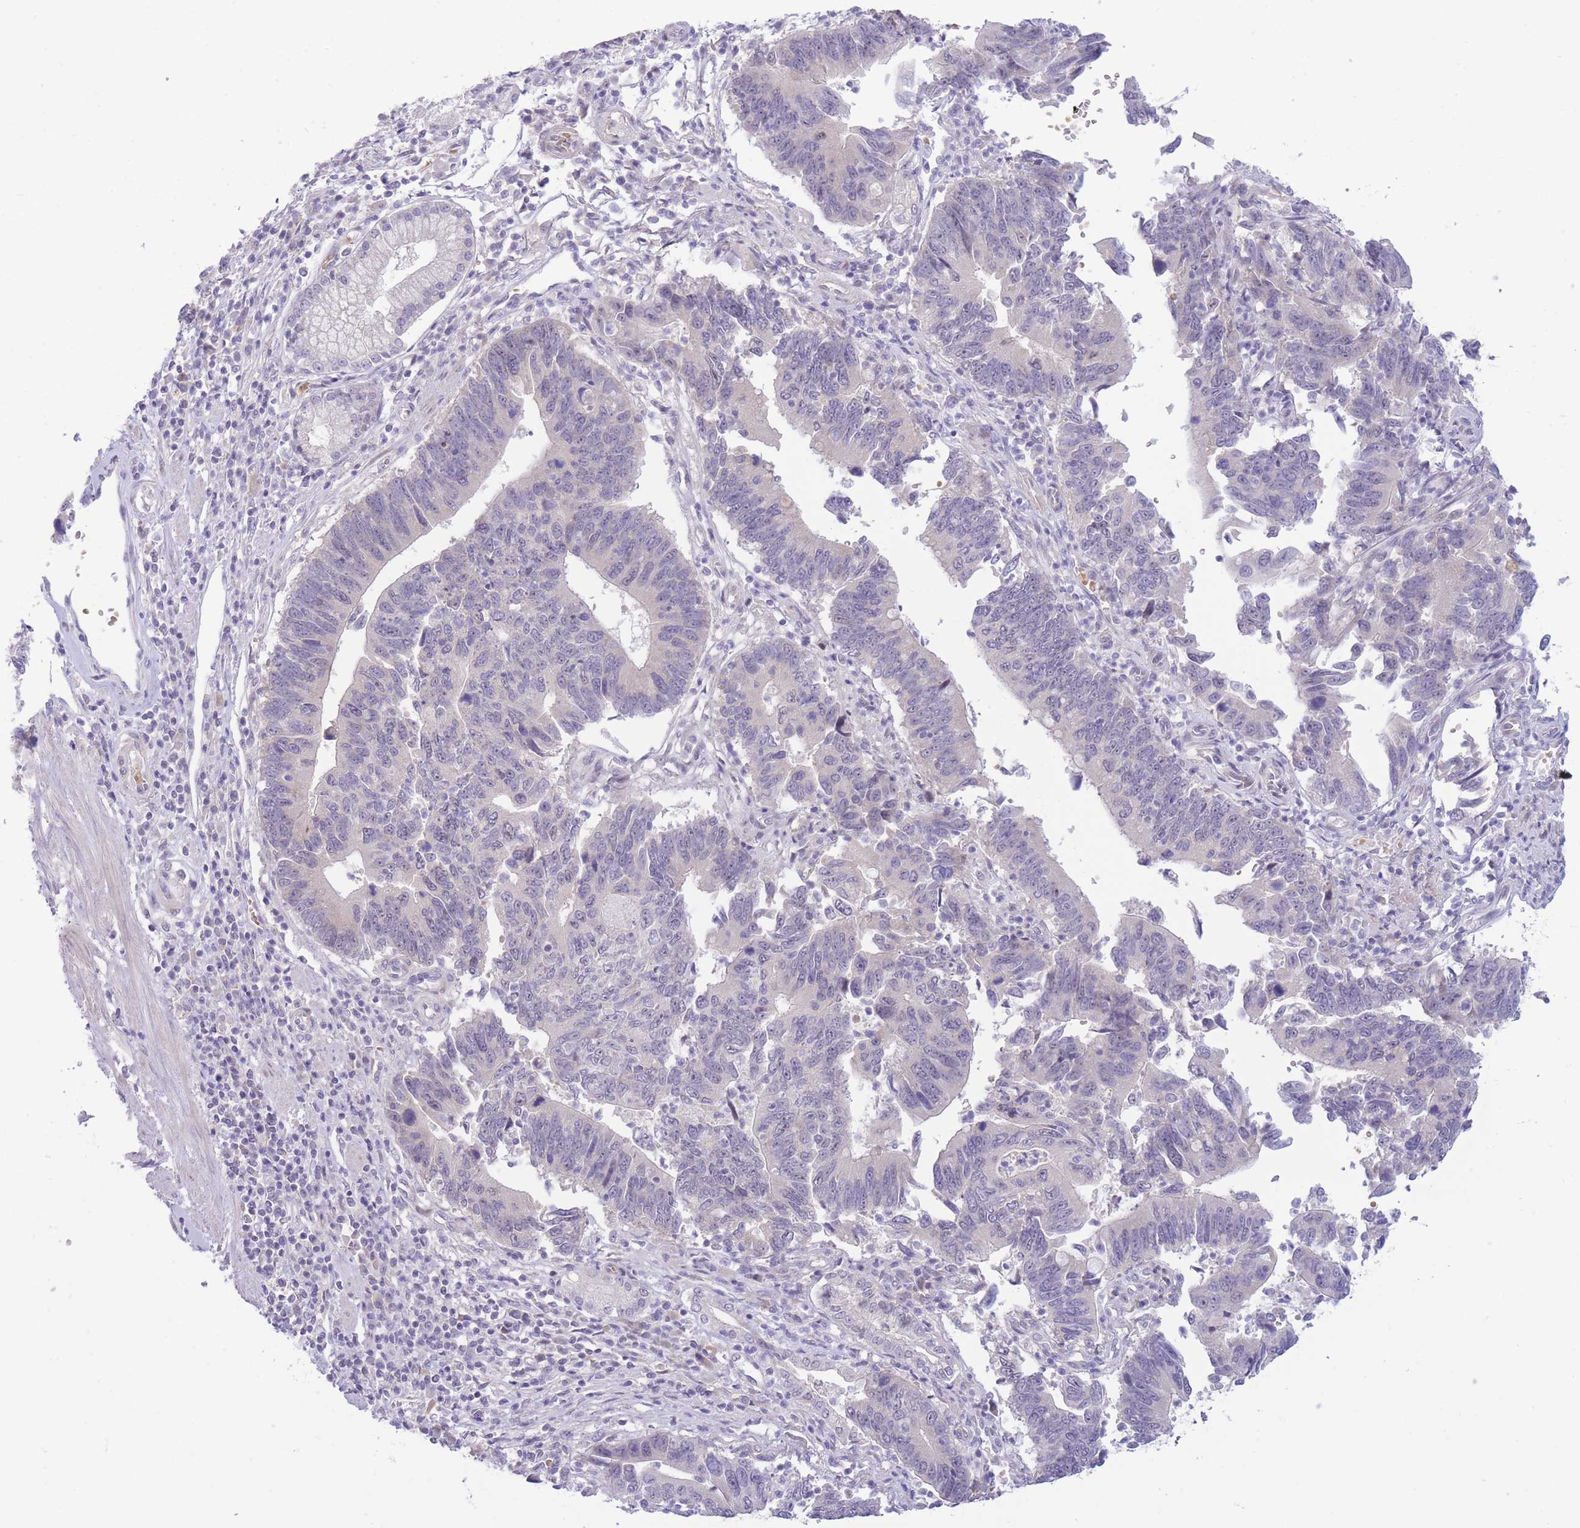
{"staining": {"intensity": "negative", "quantity": "none", "location": "none"}, "tissue": "stomach cancer", "cell_type": "Tumor cells", "image_type": "cancer", "snomed": [{"axis": "morphology", "description": "Adenocarcinoma, NOS"}, {"axis": "topography", "description": "Stomach"}], "caption": "Immunohistochemistry (IHC) image of human stomach adenocarcinoma stained for a protein (brown), which reveals no expression in tumor cells. Brightfield microscopy of immunohistochemistry (IHC) stained with DAB (3,3'-diaminobenzidine) (brown) and hematoxylin (blue), captured at high magnification.", "gene": "FBXO46", "patient": {"sex": "male", "age": 59}}